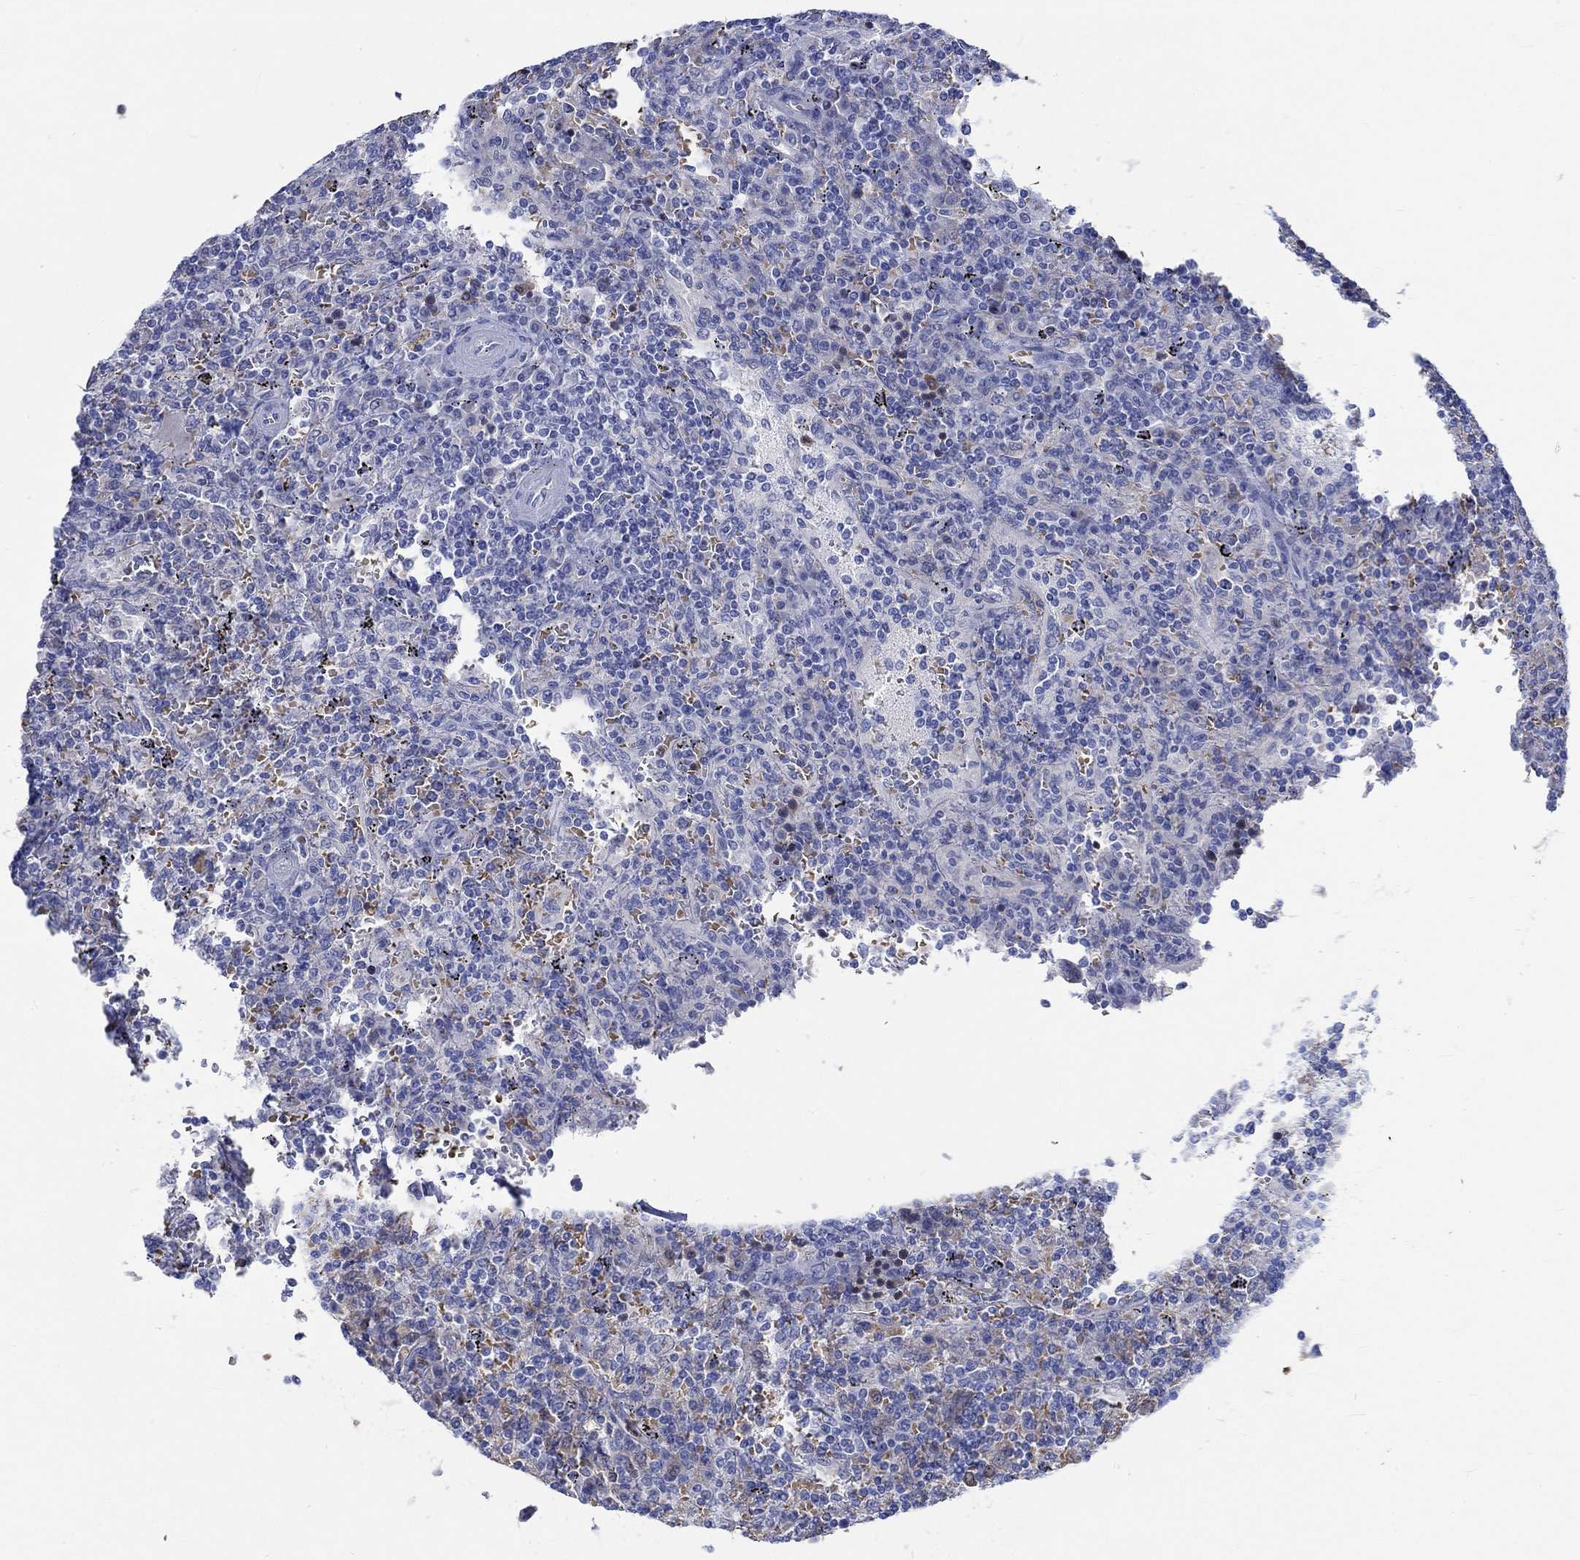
{"staining": {"intensity": "negative", "quantity": "none", "location": "none"}, "tissue": "lymphoma", "cell_type": "Tumor cells", "image_type": "cancer", "snomed": [{"axis": "morphology", "description": "Malignant lymphoma, non-Hodgkin's type, Low grade"}, {"axis": "topography", "description": "Spleen"}], "caption": "Histopathology image shows no significant protein staining in tumor cells of lymphoma.", "gene": "KCNA1", "patient": {"sex": "male", "age": 62}}